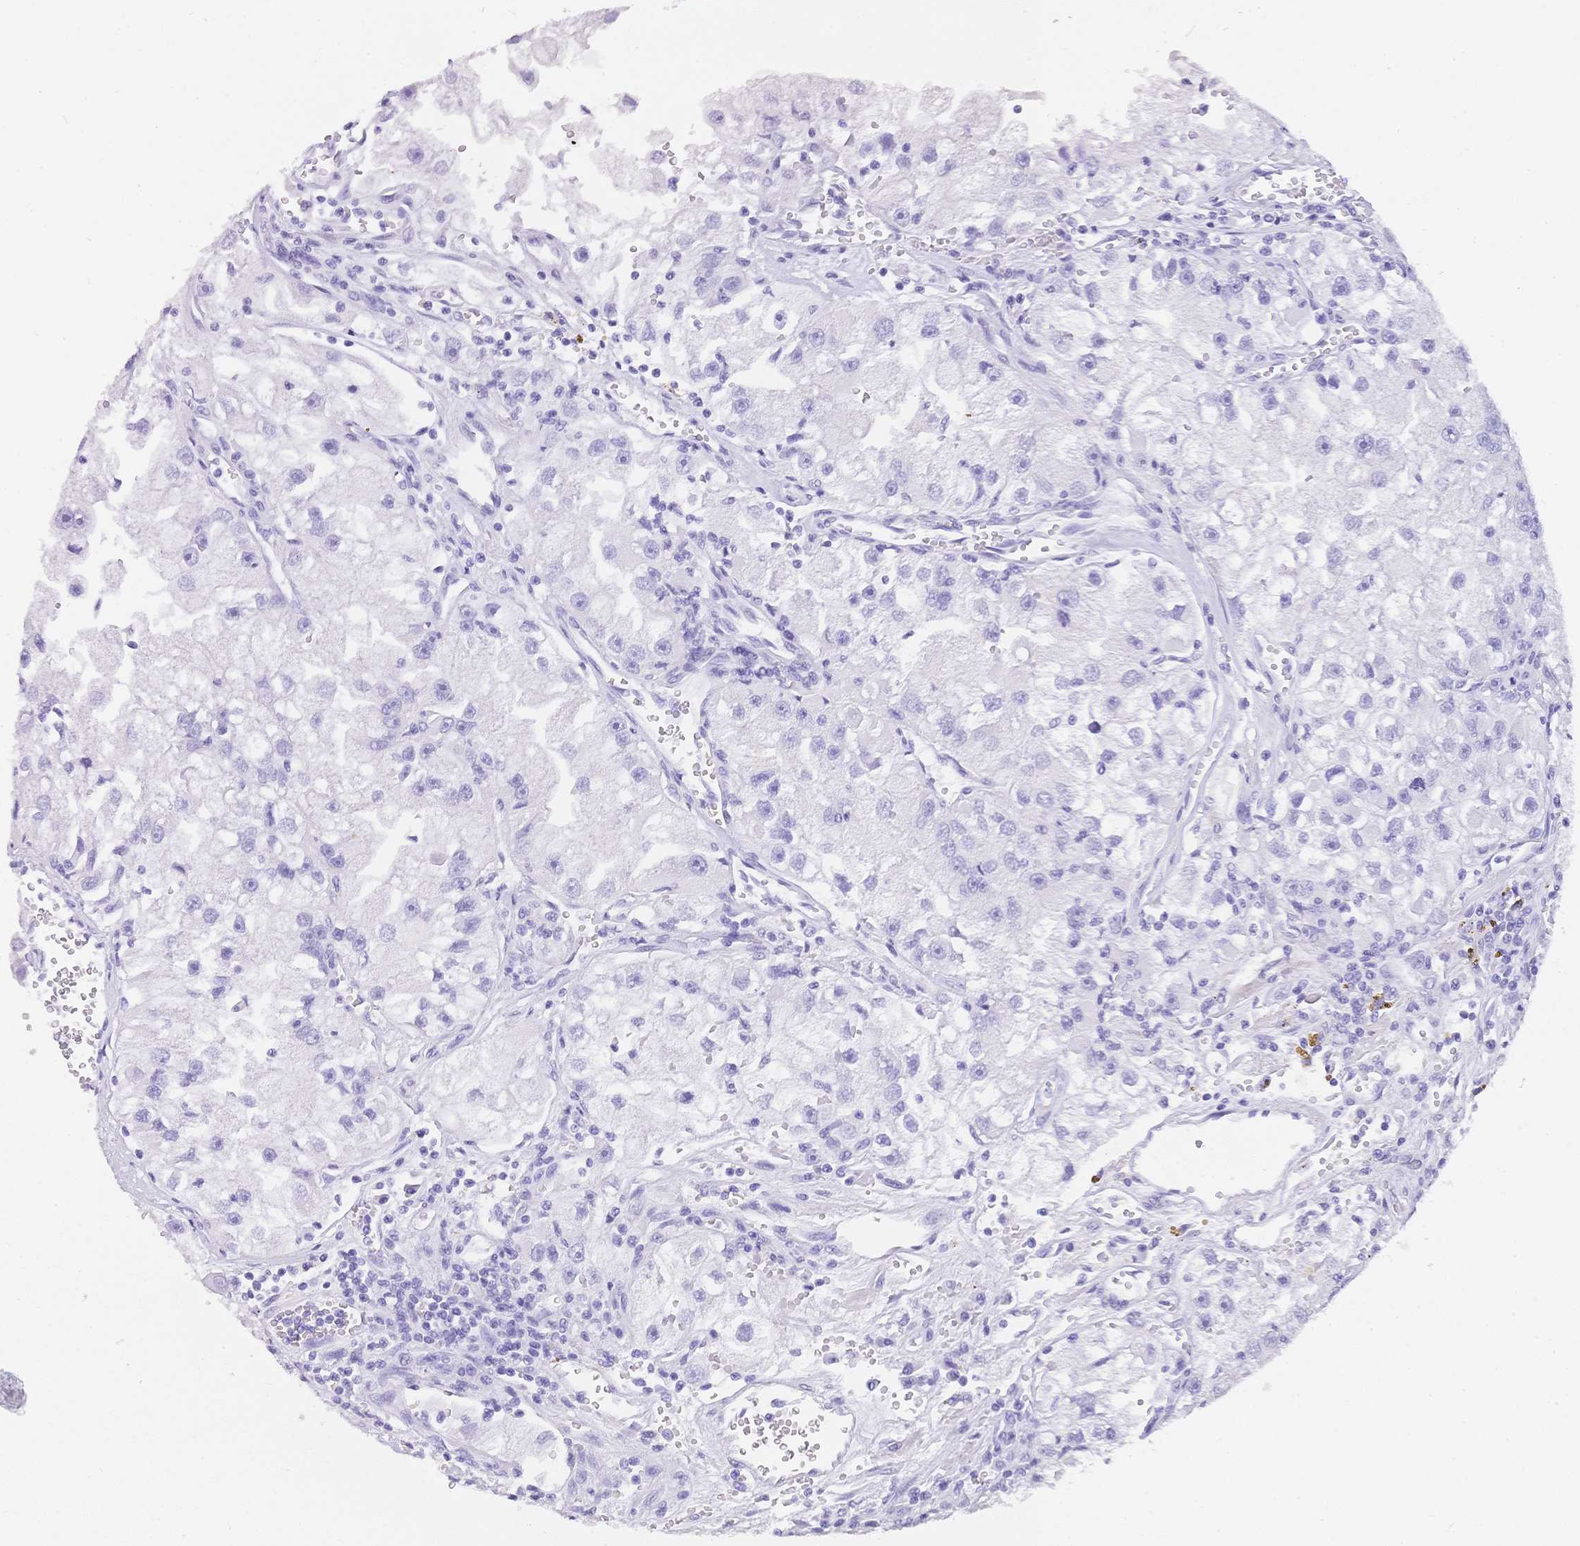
{"staining": {"intensity": "negative", "quantity": "none", "location": "none"}, "tissue": "renal cancer", "cell_type": "Tumor cells", "image_type": "cancer", "snomed": [{"axis": "morphology", "description": "Adenocarcinoma, NOS"}, {"axis": "topography", "description": "Kidney"}], "caption": "A micrograph of human renal cancer is negative for staining in tumor cells.", "gene": "MUC21", "patient": {"sex": "male", "age": 63}}